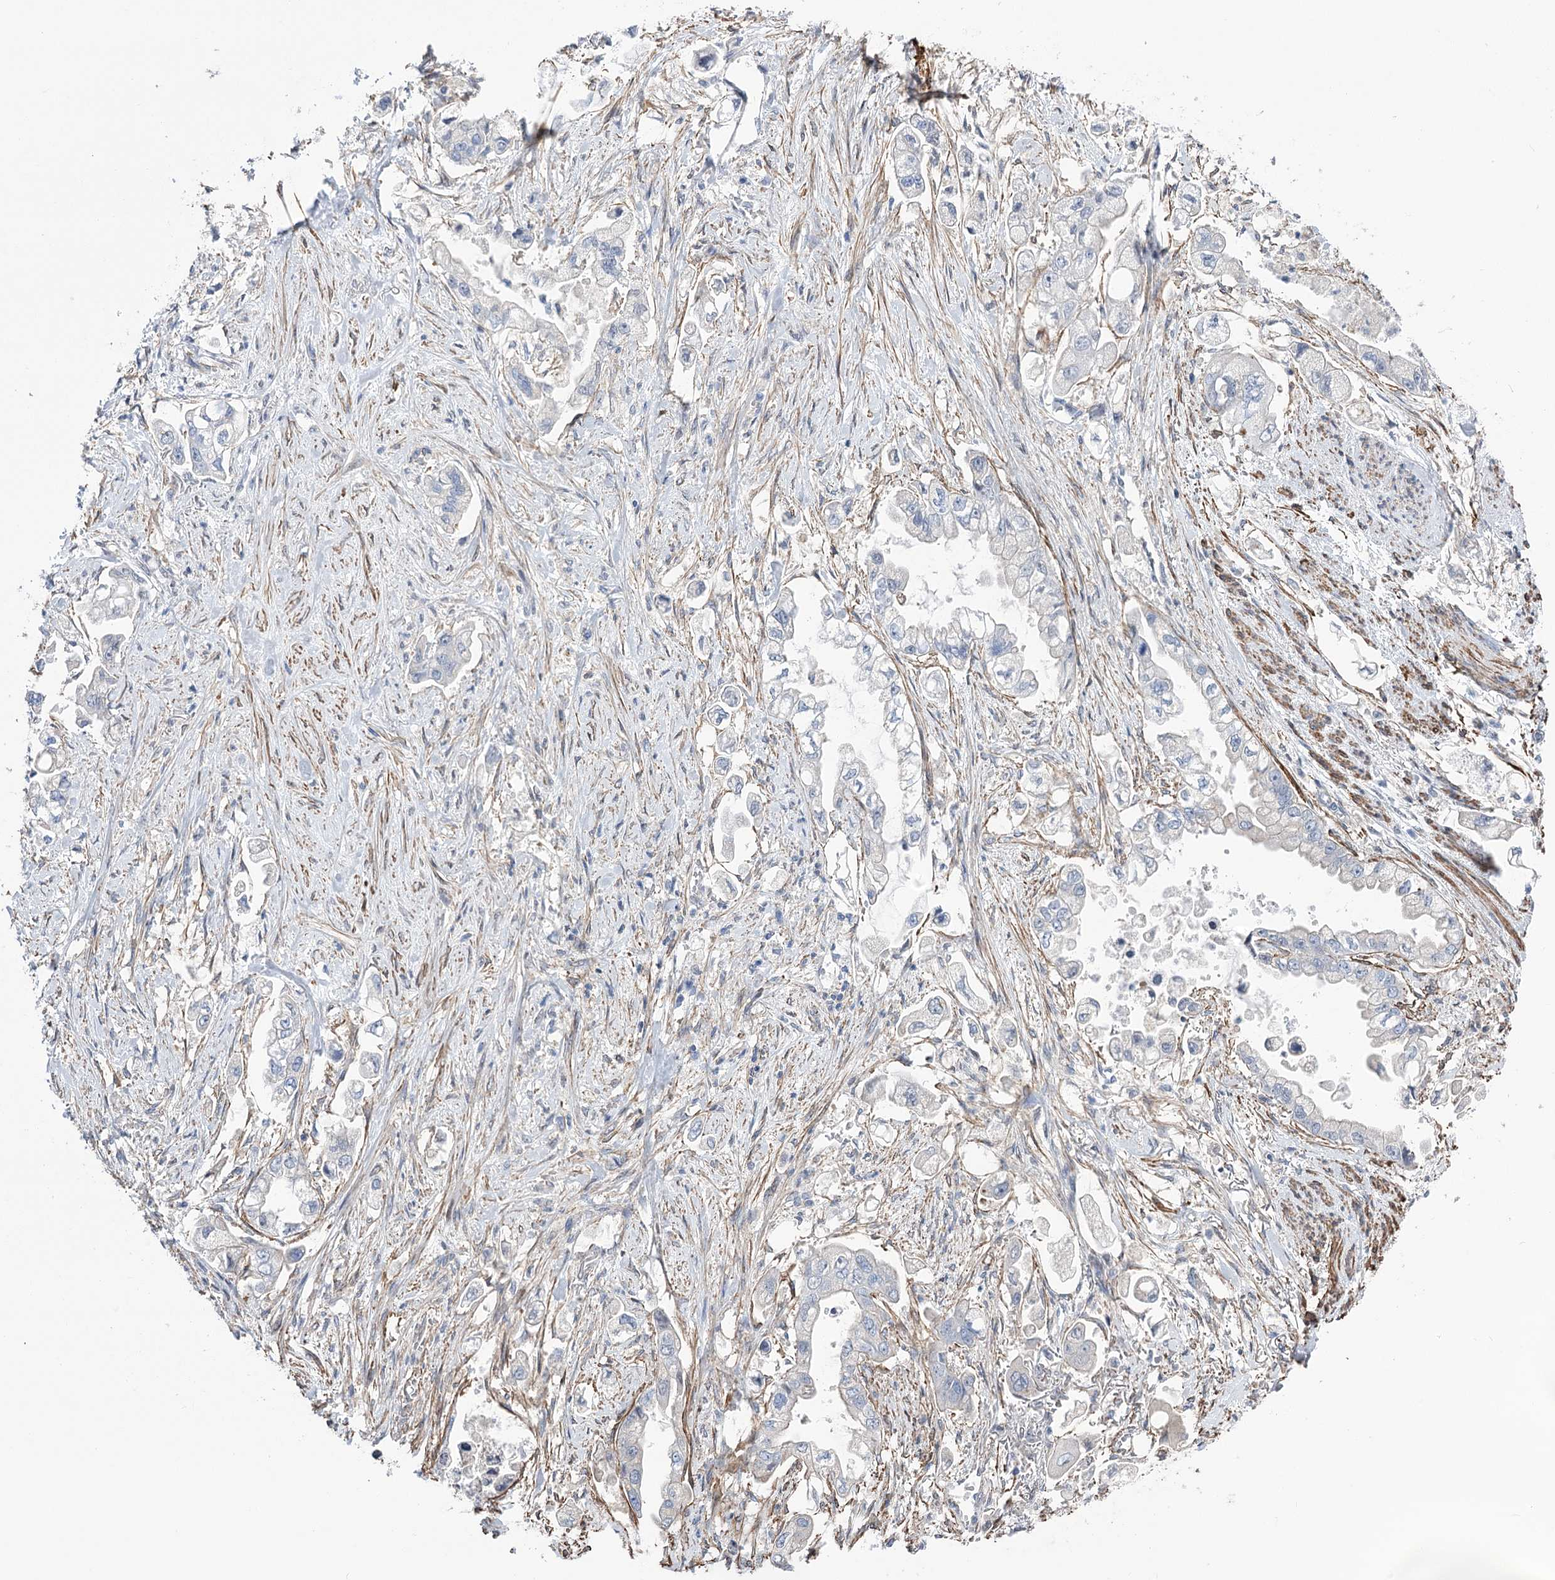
{"staining": {"intensity": "negative", "quantity": "none", "location": "none"}, "tissue": "stomach cancer", "cell_type": "Tumor cells", "image_type": "cancer", "snomed": [{"axis": "morphology", "description": "Adenocarcinoma, NOS"}, {"axis": "topography", "description": "Stomach"}], "caption": "The image shows no staining of tumor cells in stomach cancer. (Stains: DAB (3,3'-diaminobenzidine) immunohistochemistry (IHC) with hematoxylin counter stain, Microscopy: brightfield microscopy at high magnification).", "gene": "WASHC3", "patient": {"sex": "male", "age": 62}}